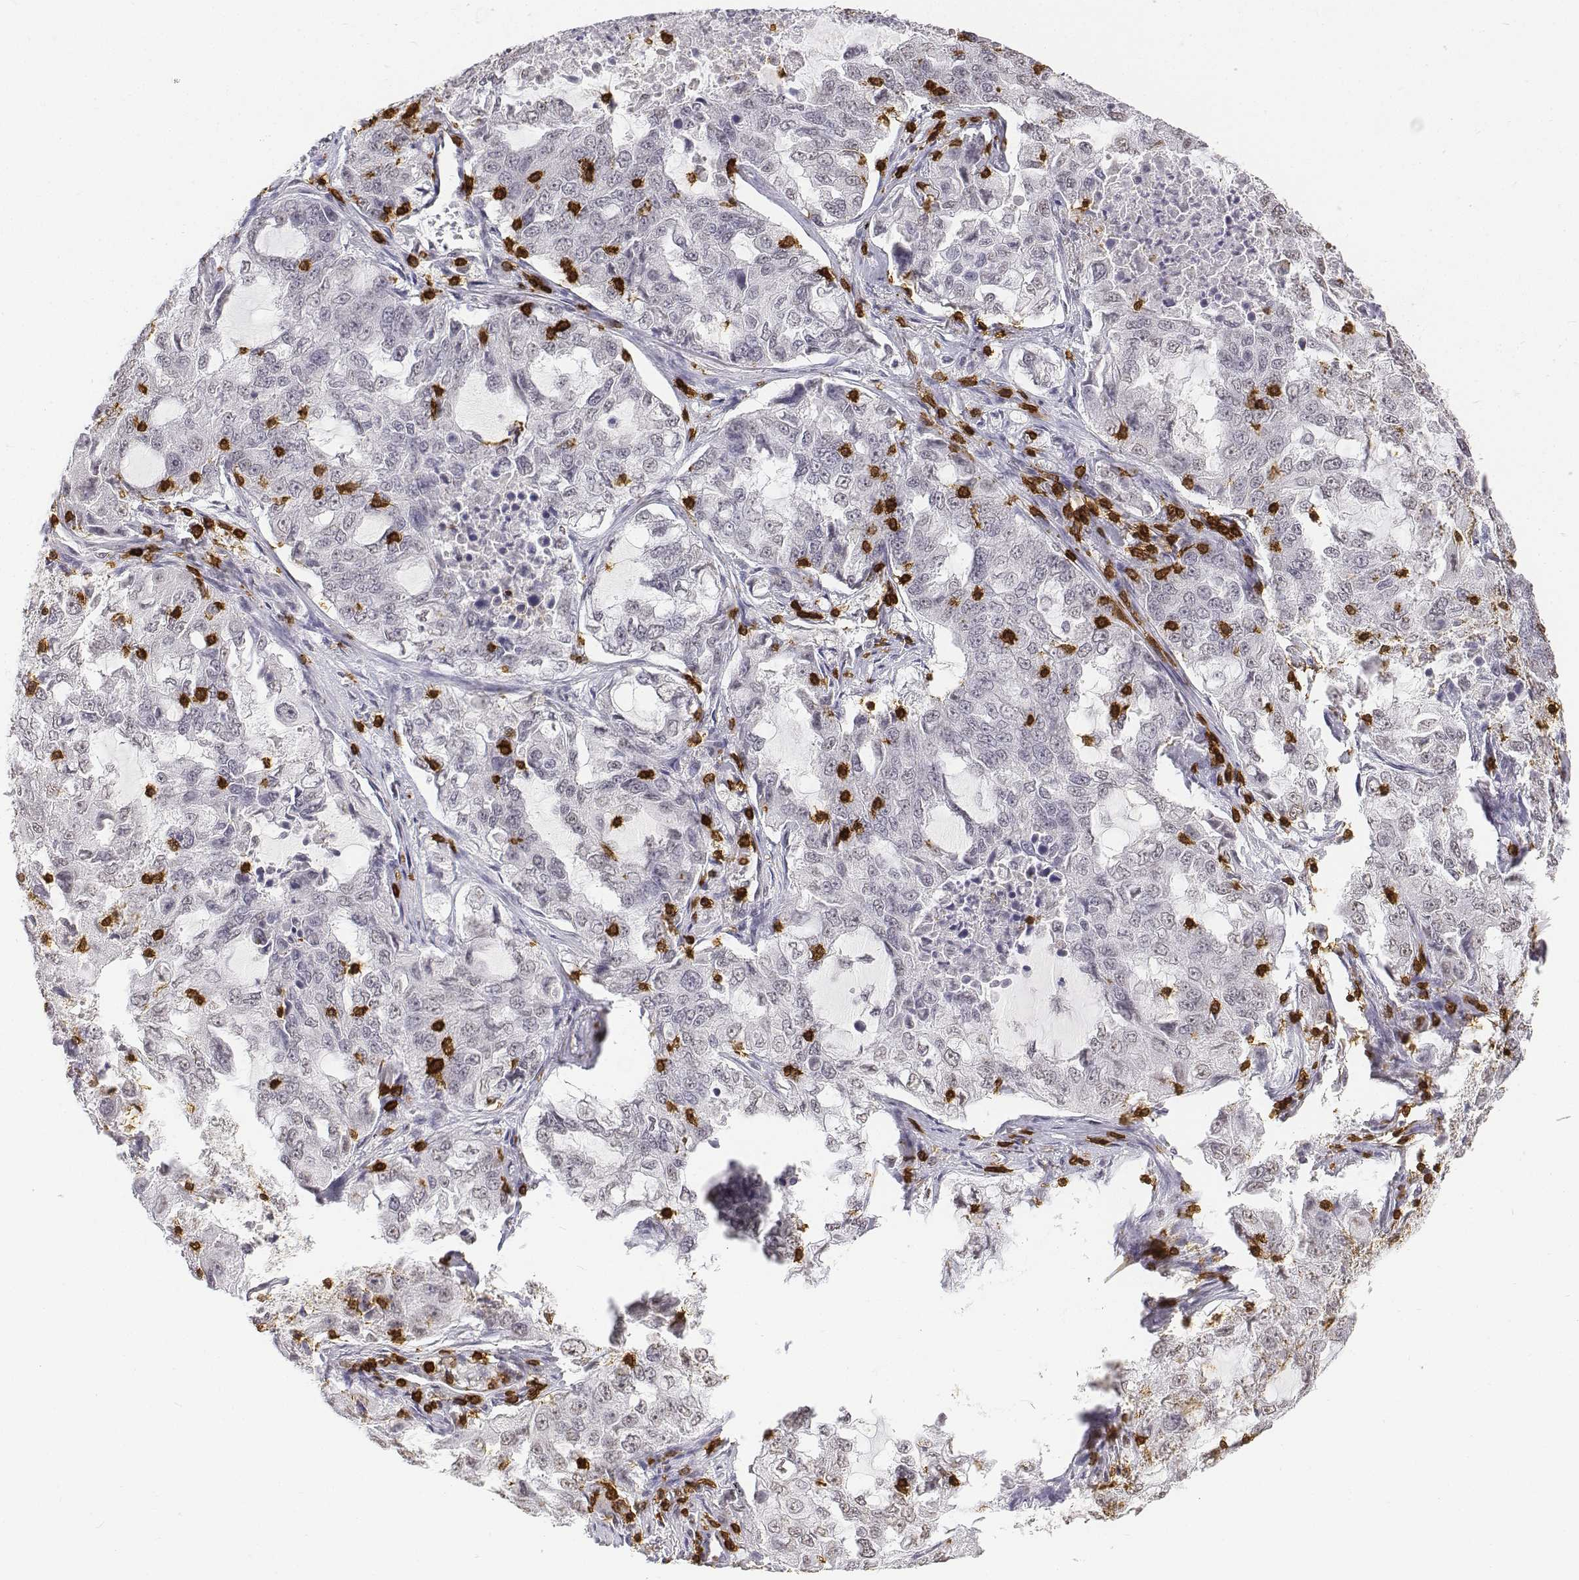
{"staining": {"intensity": "negative", "quantity": "none", "location": "none"}, "tissue": "lung cancer", "cell_type": "Tumor cells", "image_type": "cancer", "snomed": [{"axis": "morphology", "description": "Adenocarcinoma, NOS"}, {"axis": "topography", "description": "Lung"}], "caption": "Immunohistochemistry (IHC) micrograph of human adenocarcinoma (lung) stained for a protein (brown), which shows no positivity in tumor cells.", "gene": "CD3E", "patient": {"sex": "female", "age": 61}}